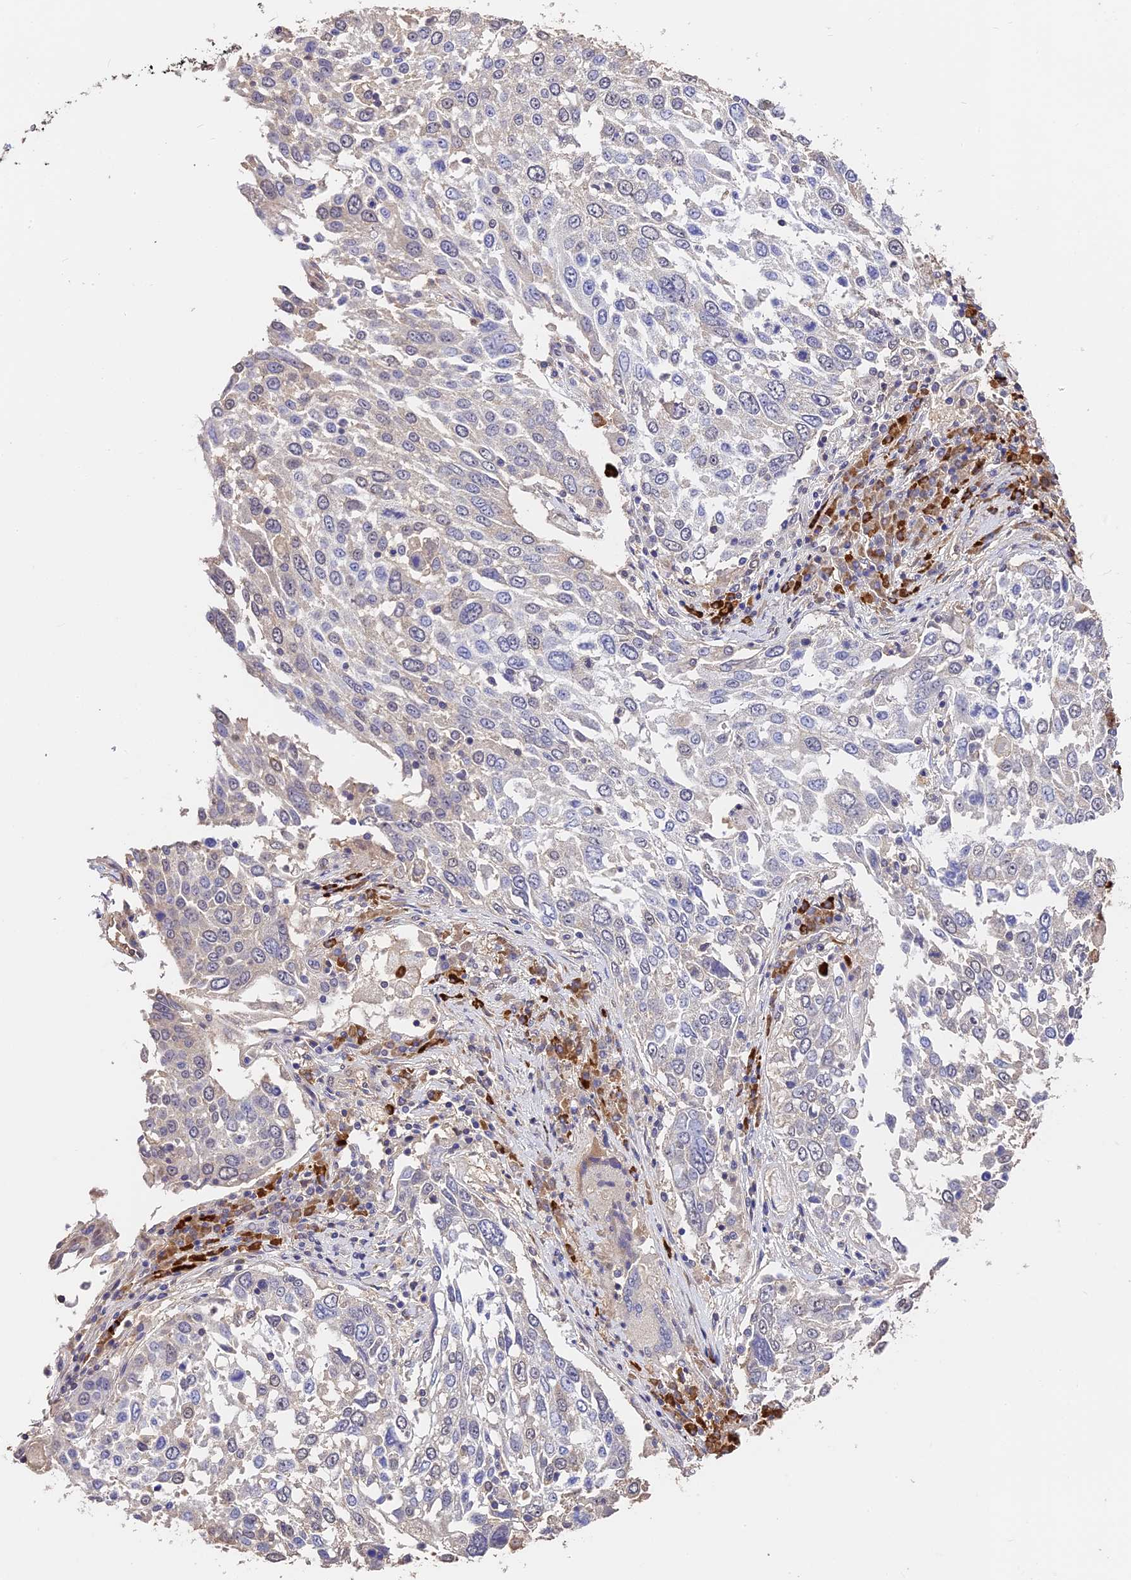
{"staining": {"intensity": "negative", "quantity": "none", "location": "none"}, "tissue": "lung cancer", "cell_type": "Tumor cells", "image_type": "cancer", "snomed": [{"axis": "morphology", "description": "Squamous cell carcinoma, NOS"}, {"axis": "topography", "description": "Lung"}], "caption": "Immunohistochemistry (IHC) of lung cancer displays no staining in tumor cells.", "gene": "SLC11A1", "patient": {"sex": "male", "age": 65}}